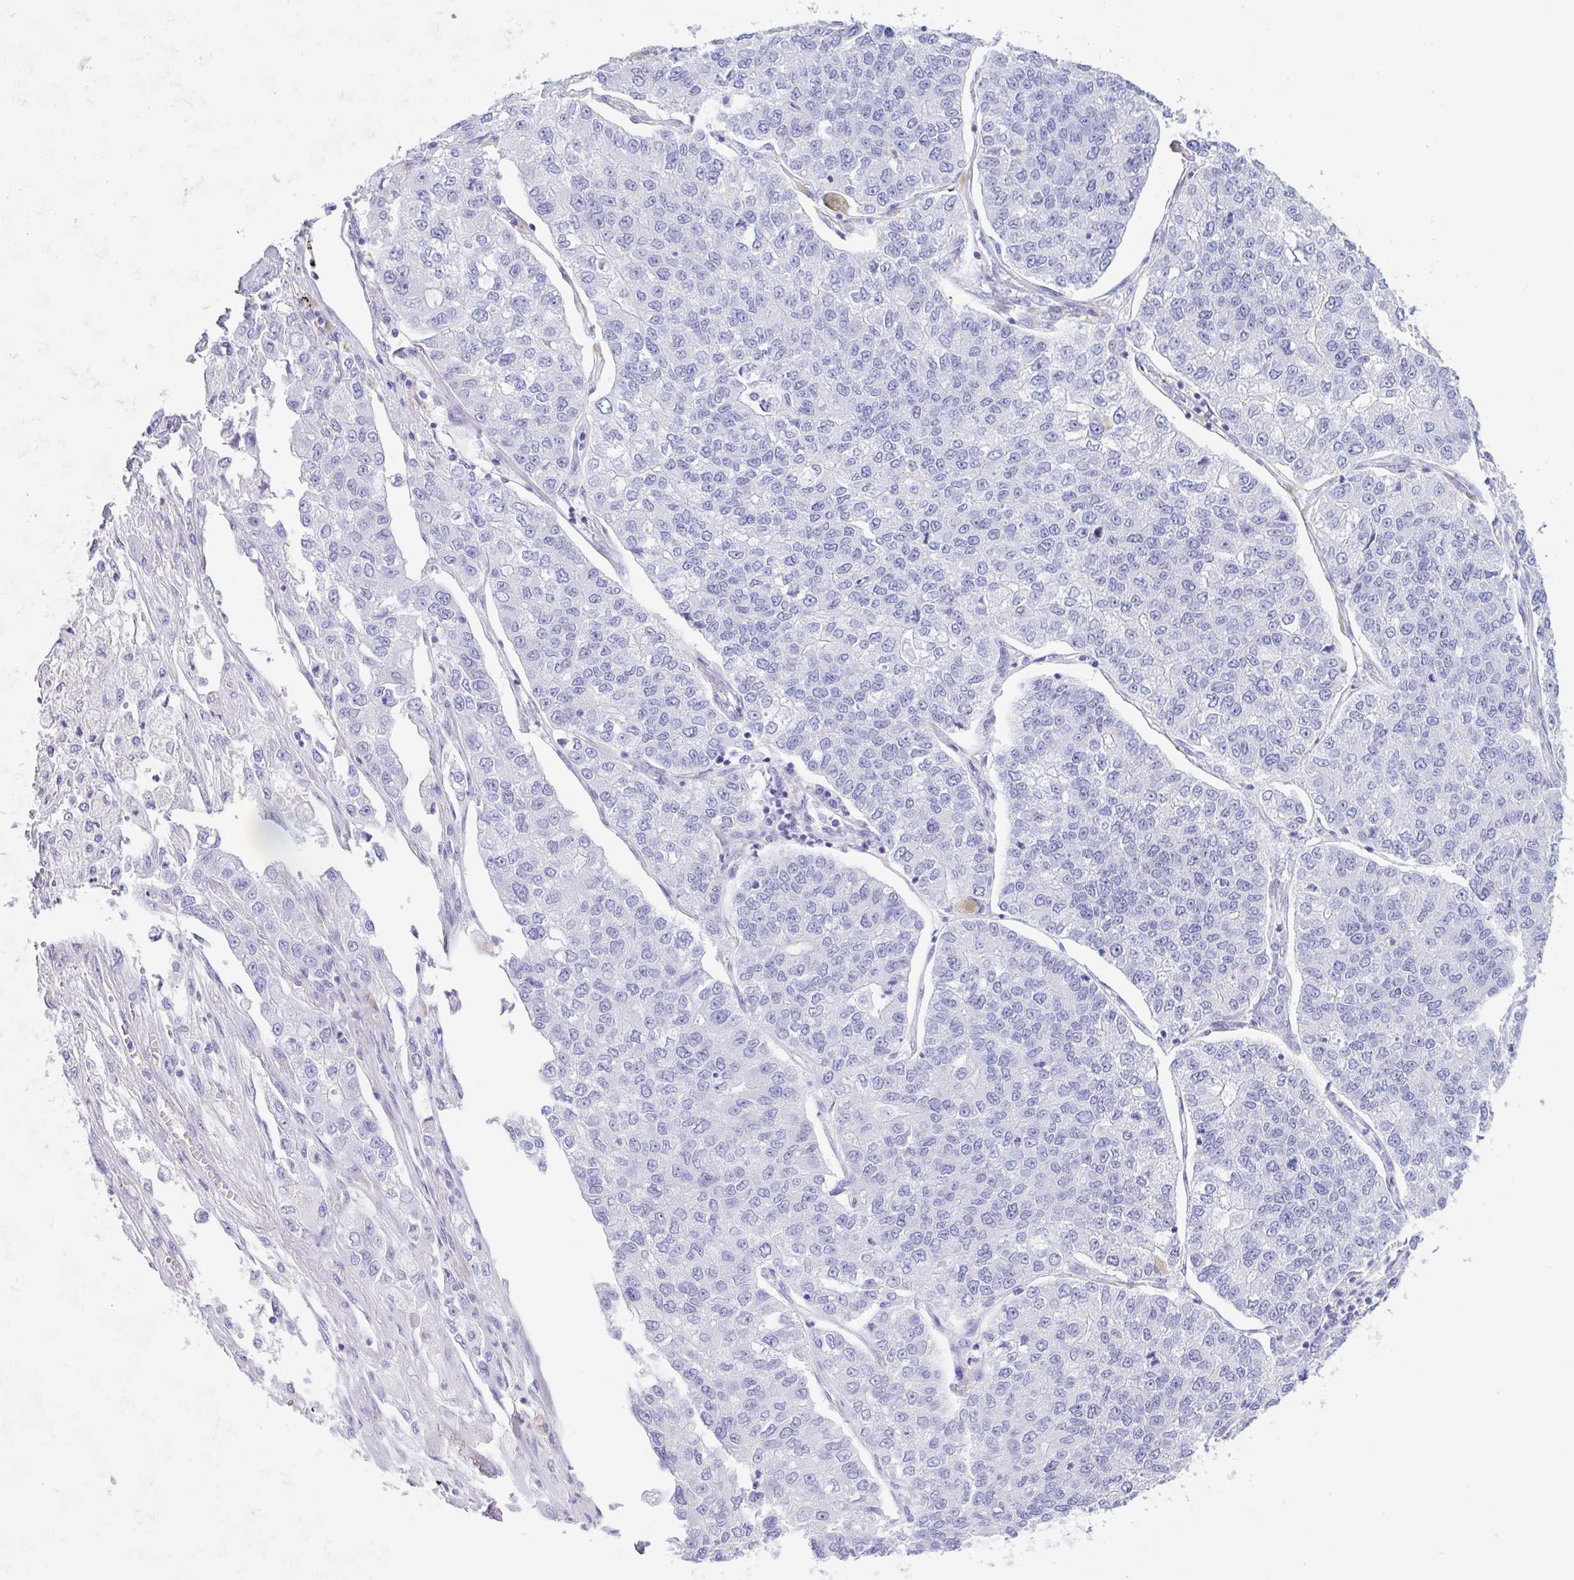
{"staining": {"intensity": "negative", "quantity": "none", "location": "none"}, "tissue": "lung cancer", "cell_type": "Tumor cells", "image_type": "cancer", "snomed": [{"axis": "morphology", "description": "Adenocarcinoma, NOS"}, {"axis": "topography", "description": "Lung"}], "caption": "A micrograph of lung cancer stained for a protein exhibits no brown staining in tumor cells.", "gene": "NDUFAF8", "patient": {"sex": "male", "age": 49}}